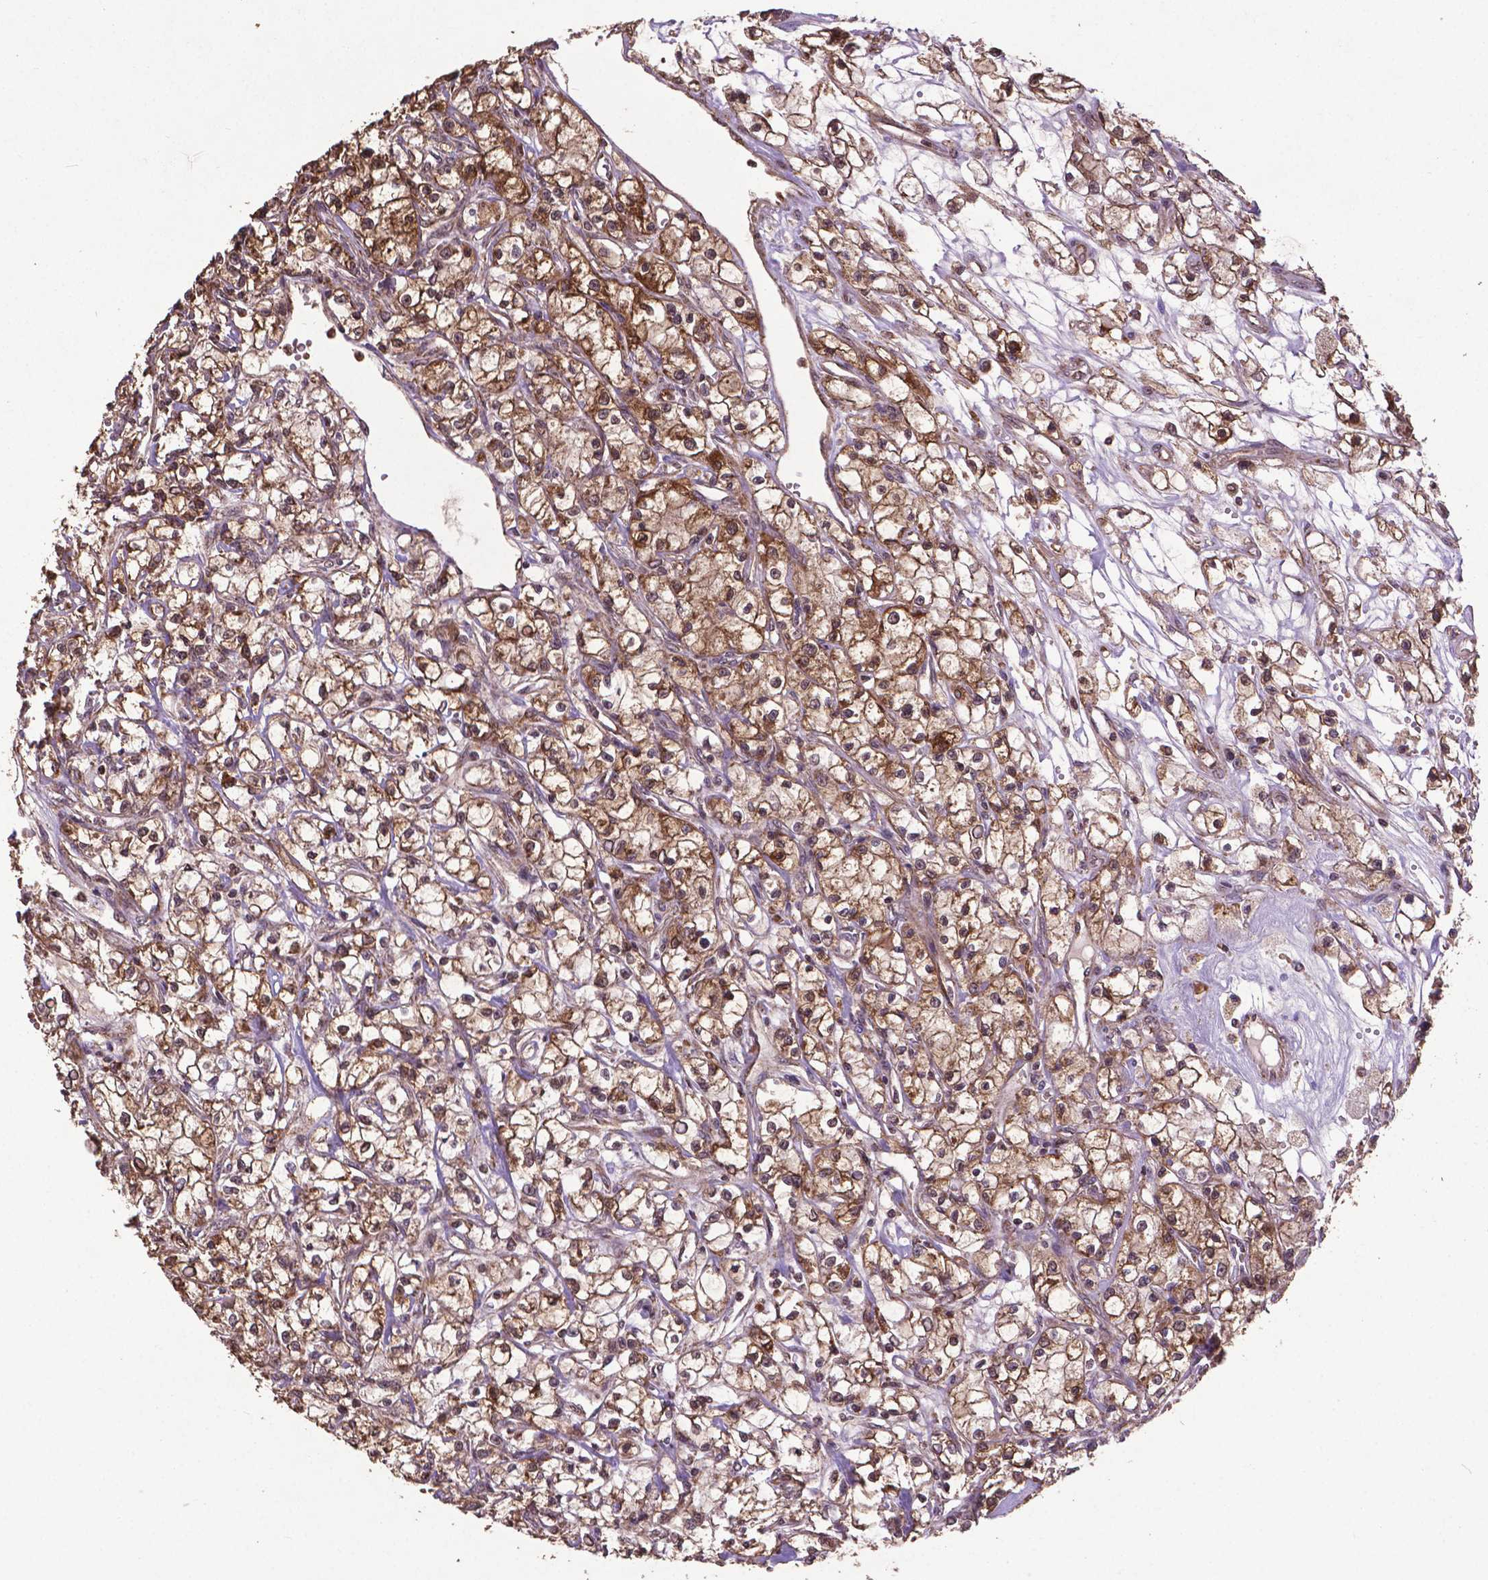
{"staining": {"intensity": "moderate", "quantity": ">75%", "location": "cytoplasmic/membranous,nuclear"}, "tissue": "renal cancer", "cell_type": "Tumor cells", "image_type": "cancer", "snomed": [{"axis": "morphology", "description": "Adenocarcinoma, NOS"}, {"axis": "topography", "description": "Kidney"}], "caption": "Immunohistochemistry photomicrograph of renal adenocarcinoma stained for a protein (brown), which exhibits medium levels of moderate cytoplasmic/membranous and nuclear staining in approximately >75% of tumor cells.", "gene": "DCAF1", "patient": {"sex": "female", "age": 59}}